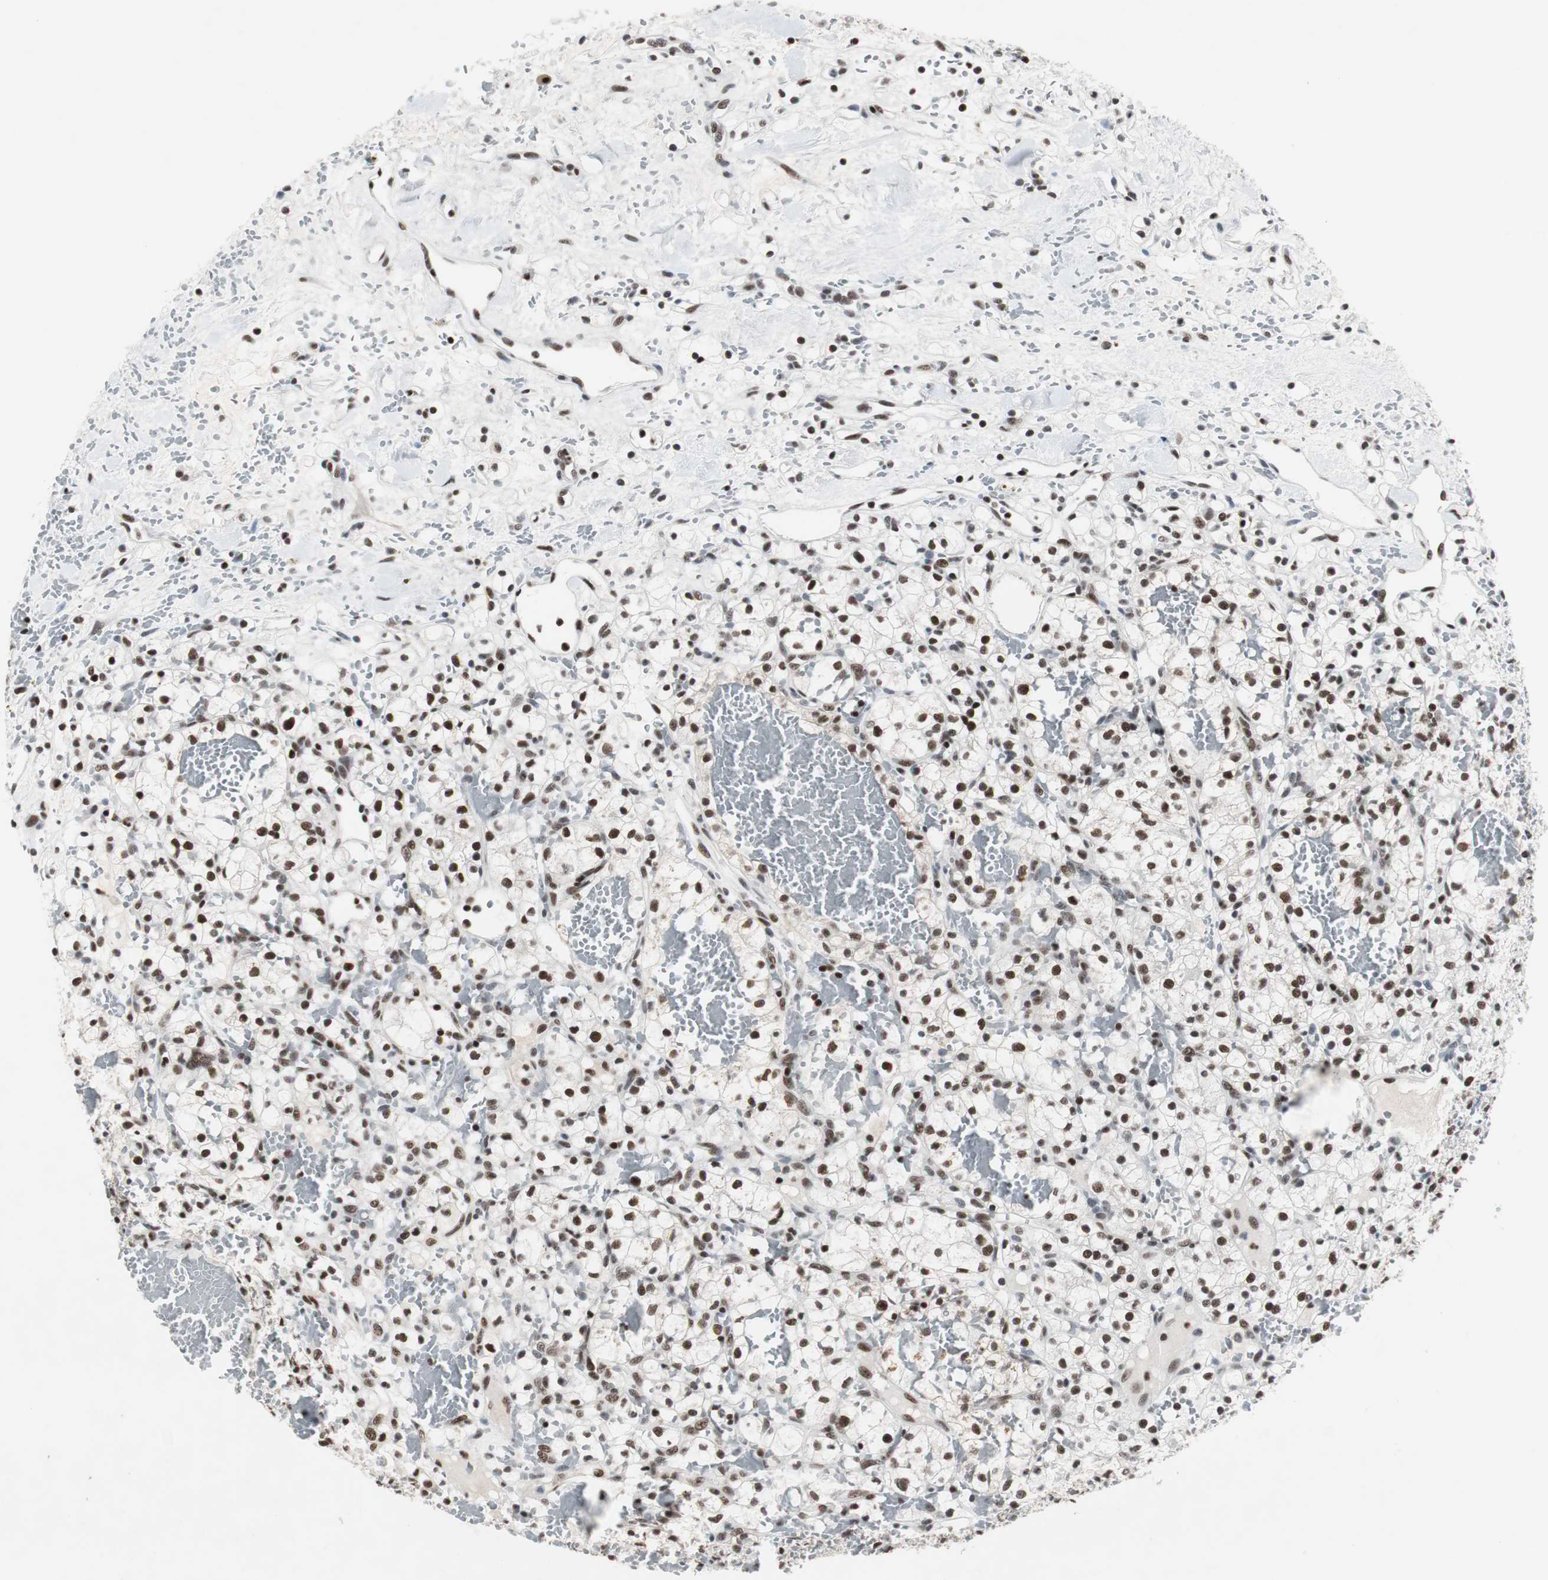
{"staining": {"intensity": "moderate", "quantity": ">75%", "location": "nuclear"}, "tissue": "renal cancer", "cell_type": "Tumor cells", "image_type": "cancer", "snomed": [{"axis": "morphology", "description": "Adenocarcinoma, NOS"}, {"axis": "topography", "description": "Kidney"}], "caption": "Immunohistochemistry photomicrograph of renal cancer (adenocarcinoma) stained for a protein (brown), which shows medium levels of moderate nuclear expression in approximately >75% of tumor cells.", "gene": "RAD9A", "patient": {"sex": "female", "age": 60}}